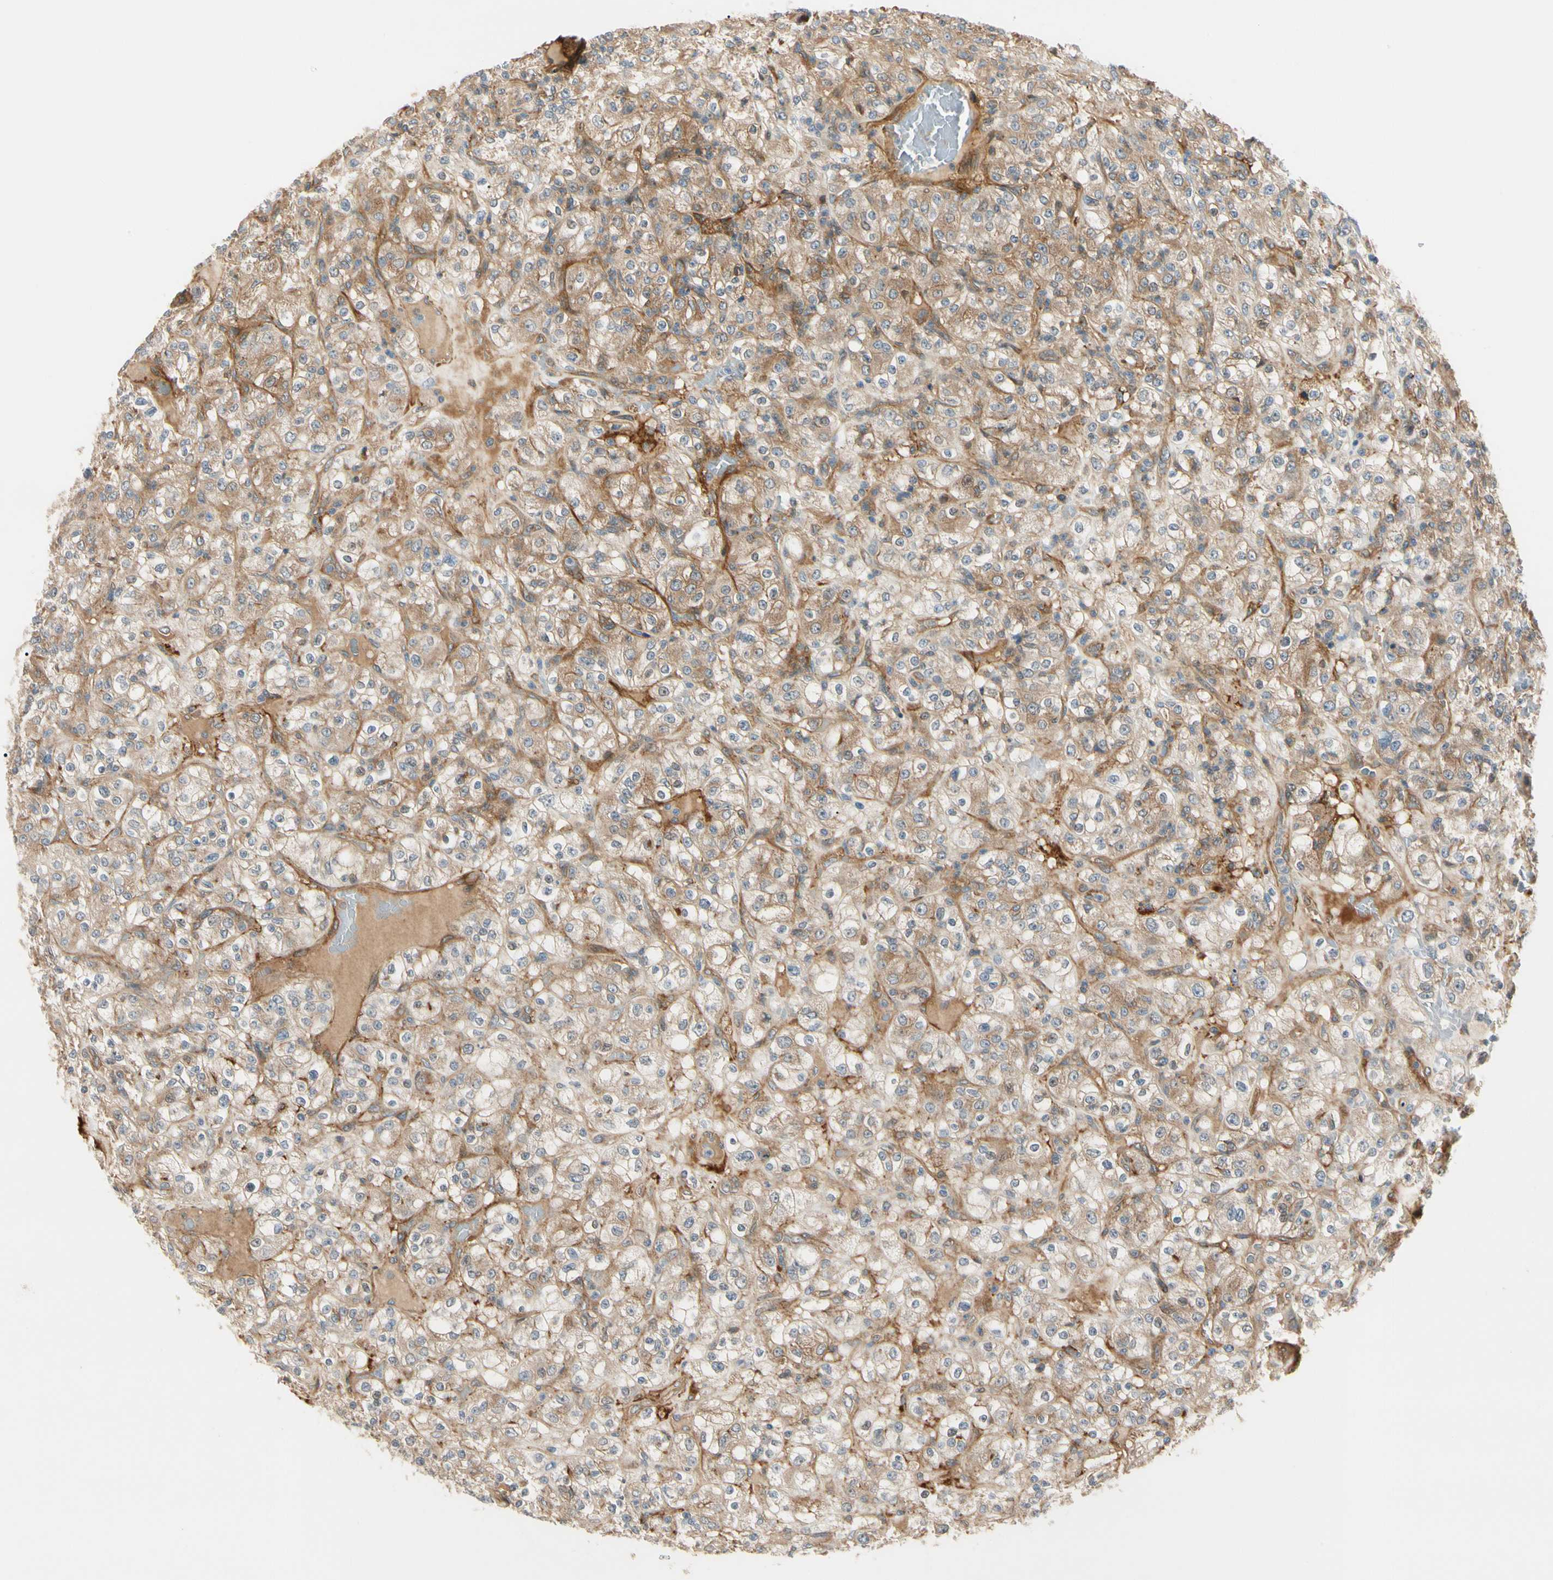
{"staining": {"intensity": "moderate", "quantity": ">75%", "location": "cytoplasmic/membranous"}, "tissue": "renal cancer", "cell_type": "Tumor cells", "image_type": "cancer", "snomed": [{"axis": "morphology", "description": "Normal tissue, NOS"}, {"axis": "morphology", "description": "Adenocarcinoma, NOS"}, {"axis": "topography", "description": "Kidney"}], "caption": "Moderate cytoplasmic/membranous positivity for a protein is present in approximately >75% of tumor cells of renal adenocarcinoma using immunohistochemistry.", "gene": "F2R", "patient": {"sex": "female", "age": 72}}